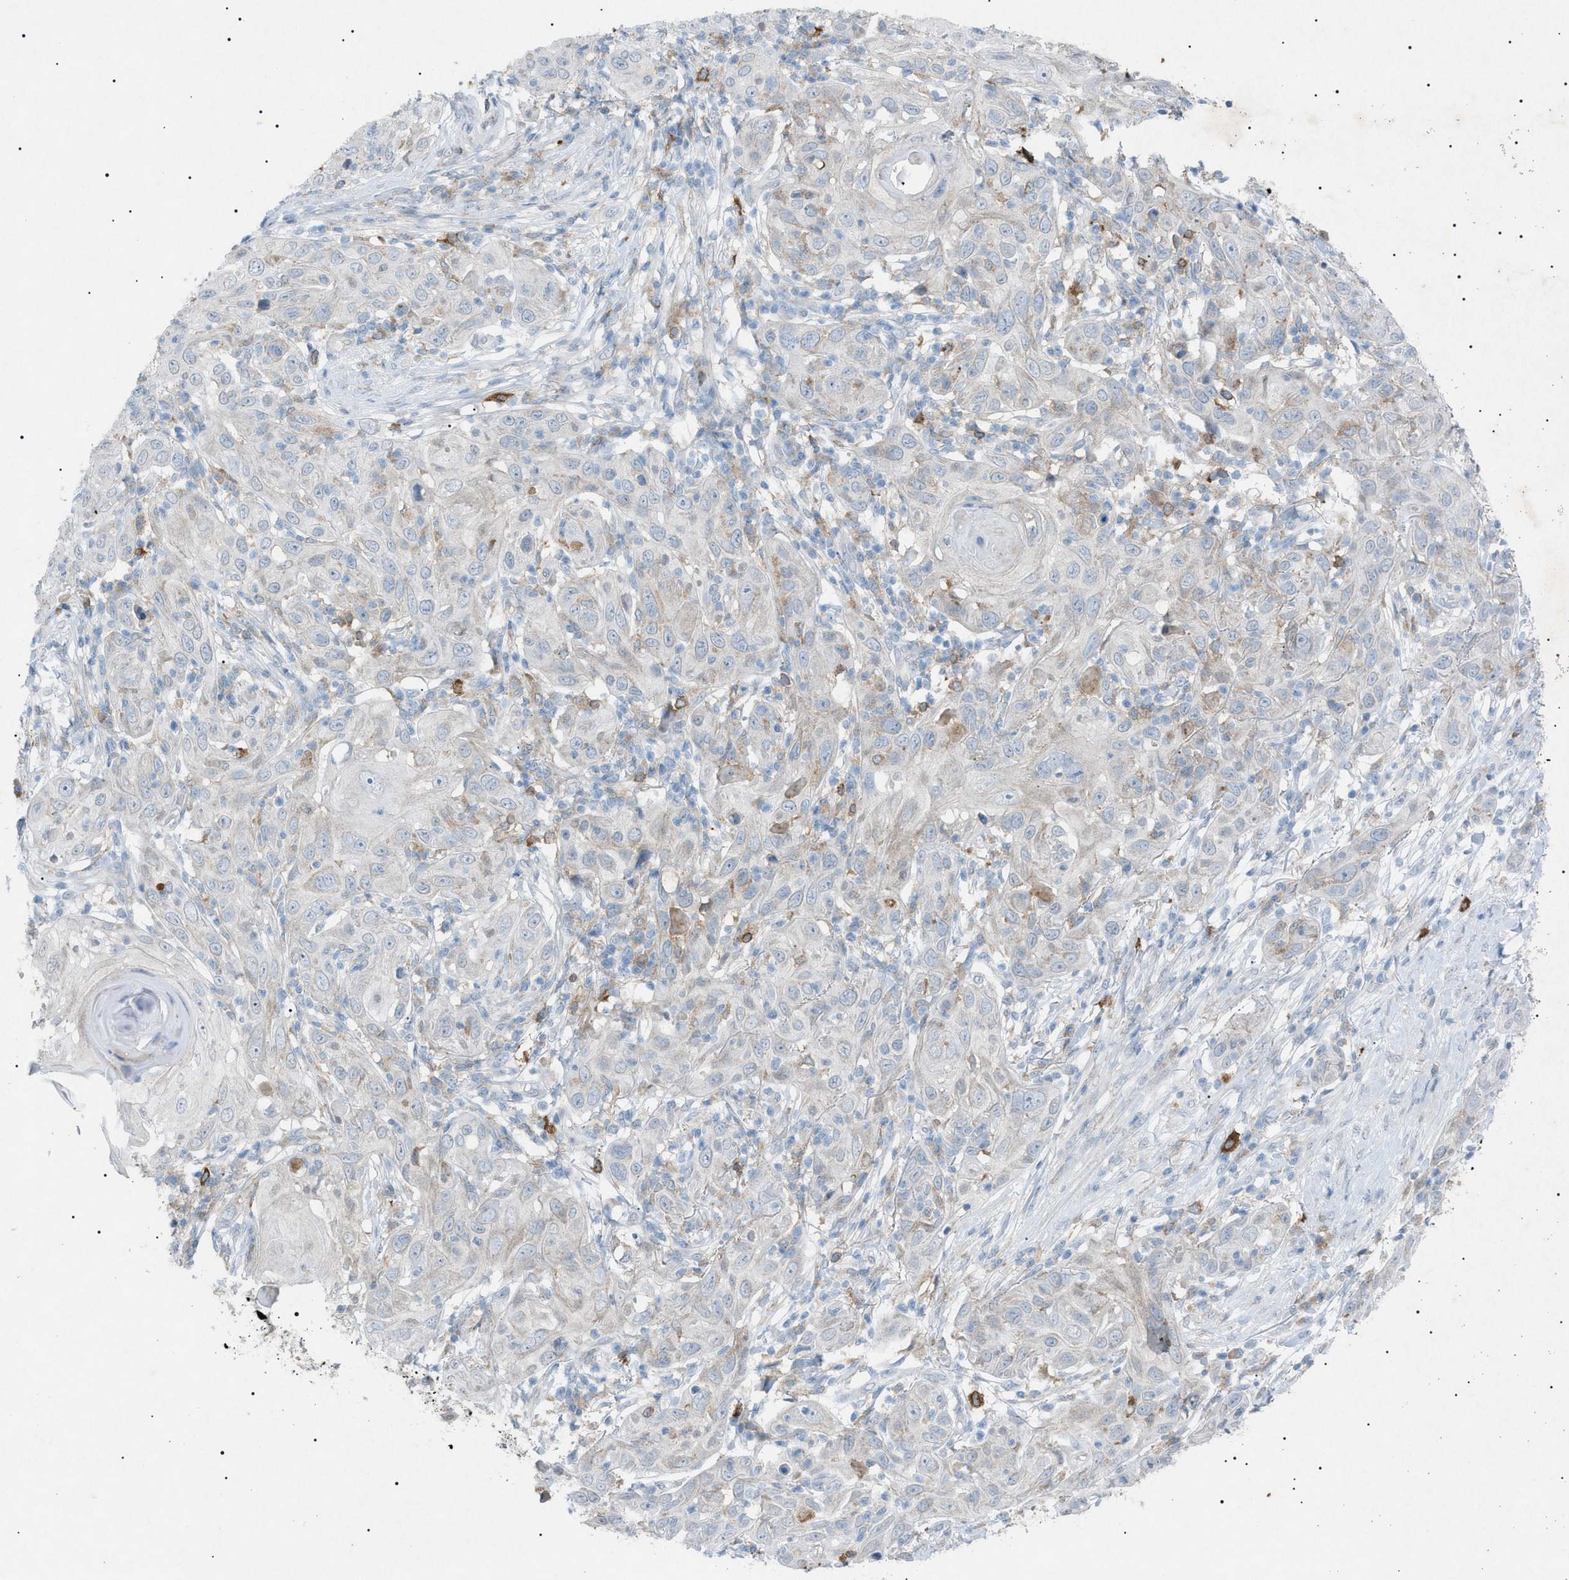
{"staining": {"intensity": "negative", "quantity": "none", "location": "none"}, "tissue": "skin cancer", "cell_type": "Tumor cells", "image_type": "cancer", "snomed": [{"axis": "morphology", "description": "Squamous cell carcinoma, NOS"}, {"axis": "topography", "description": "Skin"}], "caption": "A micrograph of human skin squamous cell carcinoma is negative for staining in tumor cells.", "gene": "BTK", "patient": {"sex": "female", "age": 88}}